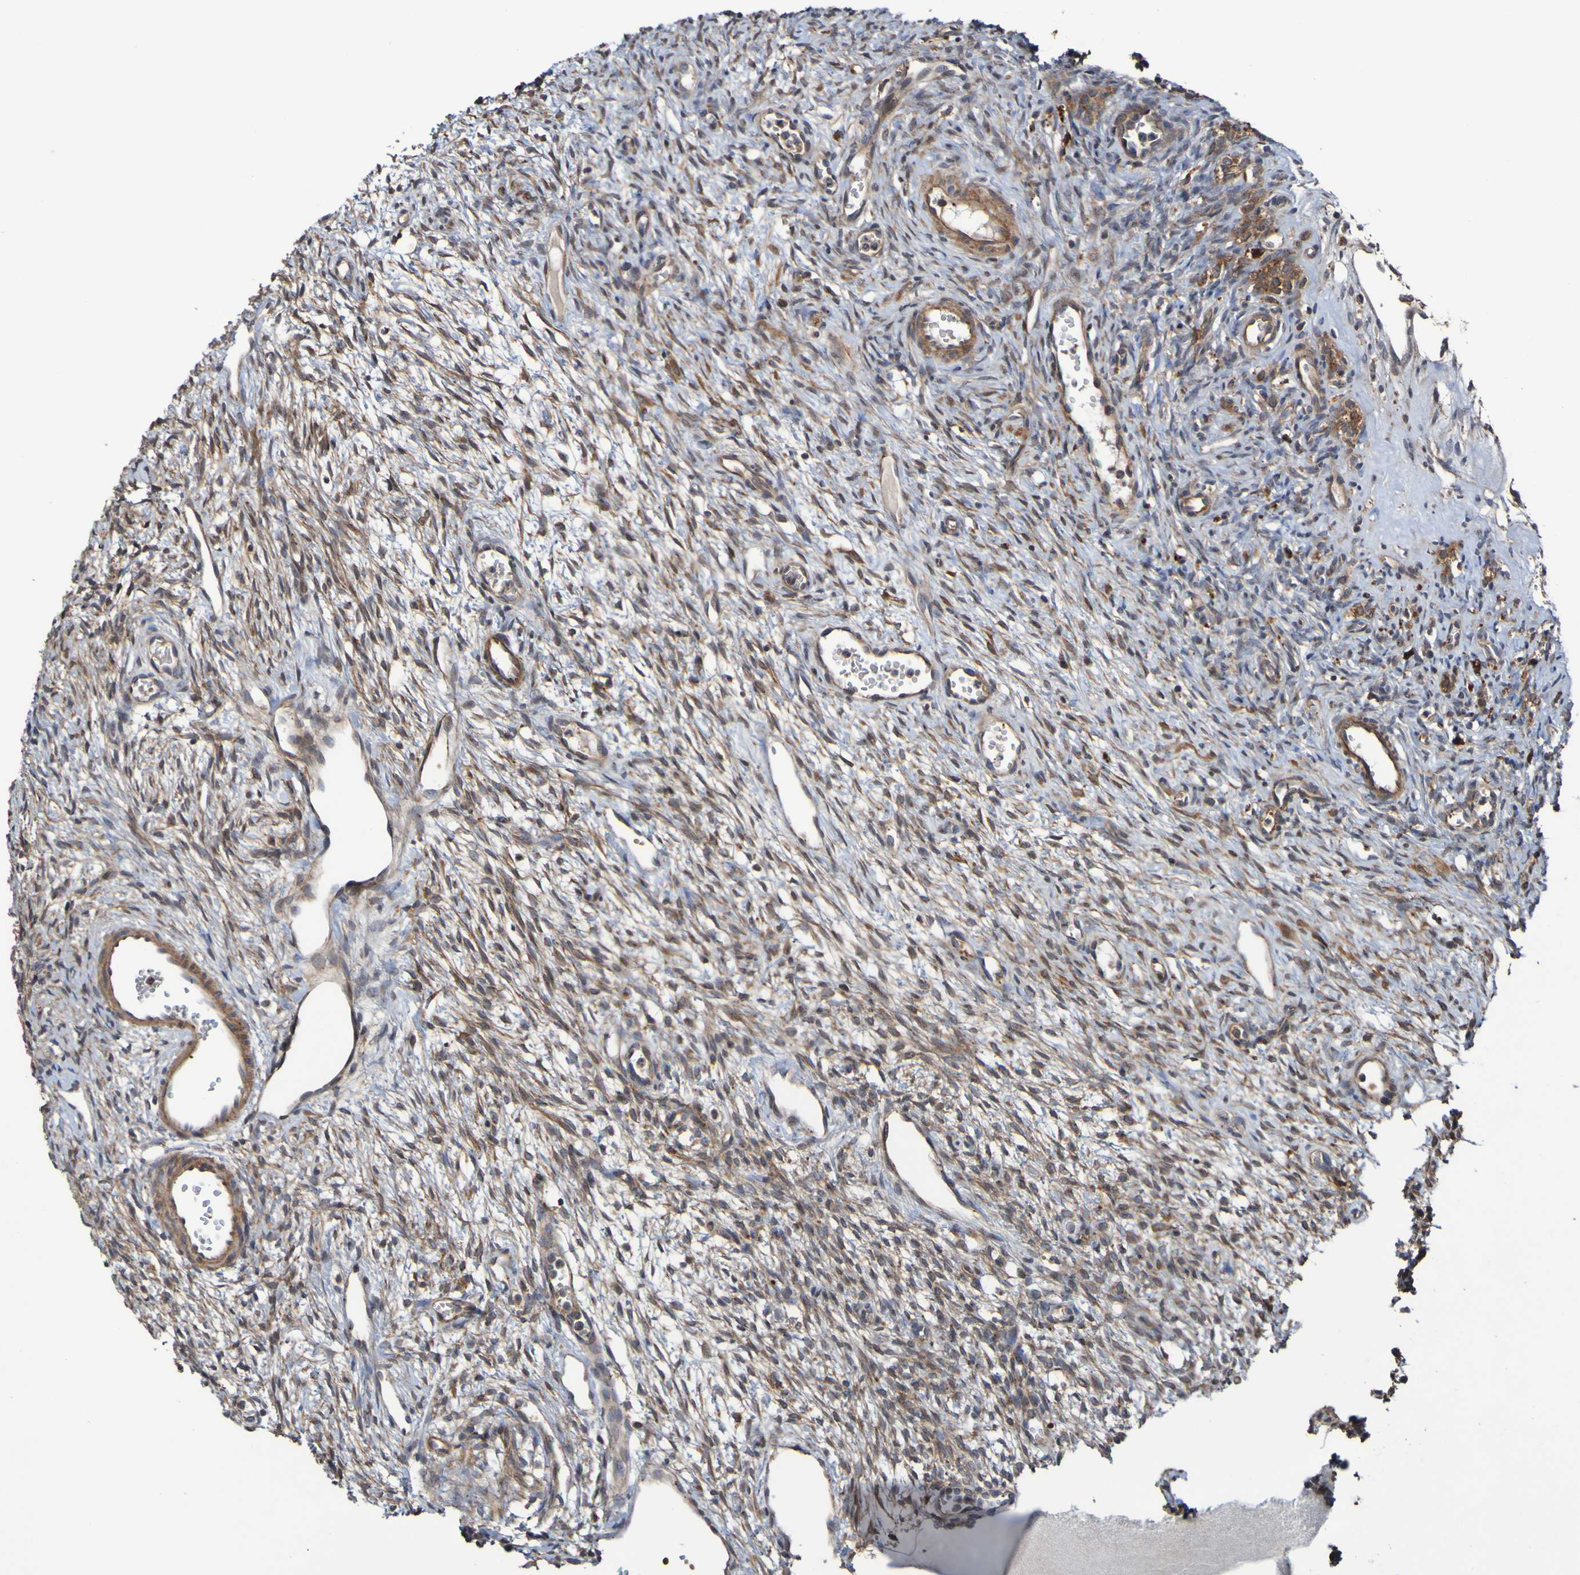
{"staining": {"intensity": "moderate", "quantity": ">75%", "location": "cytoplasmic/membranous"}, "tissue": "ovary", "cell_type": "Follicle cells", "image_type": "normal", "snomed": [{"axis": "morphology", "description": "Normal tissue, NOS"}, {"axis": "topography", "description": "Ovary"}], "caption": "DAB (3,3'-diaminobenzidine) immunohistochemical staining of benign human ovary shows moderate cytoplasmic/membranous protein expression in approximately >75% of follicle cells.", "gene": "UCN", "patient": {"sex": "female", "age": 33}}